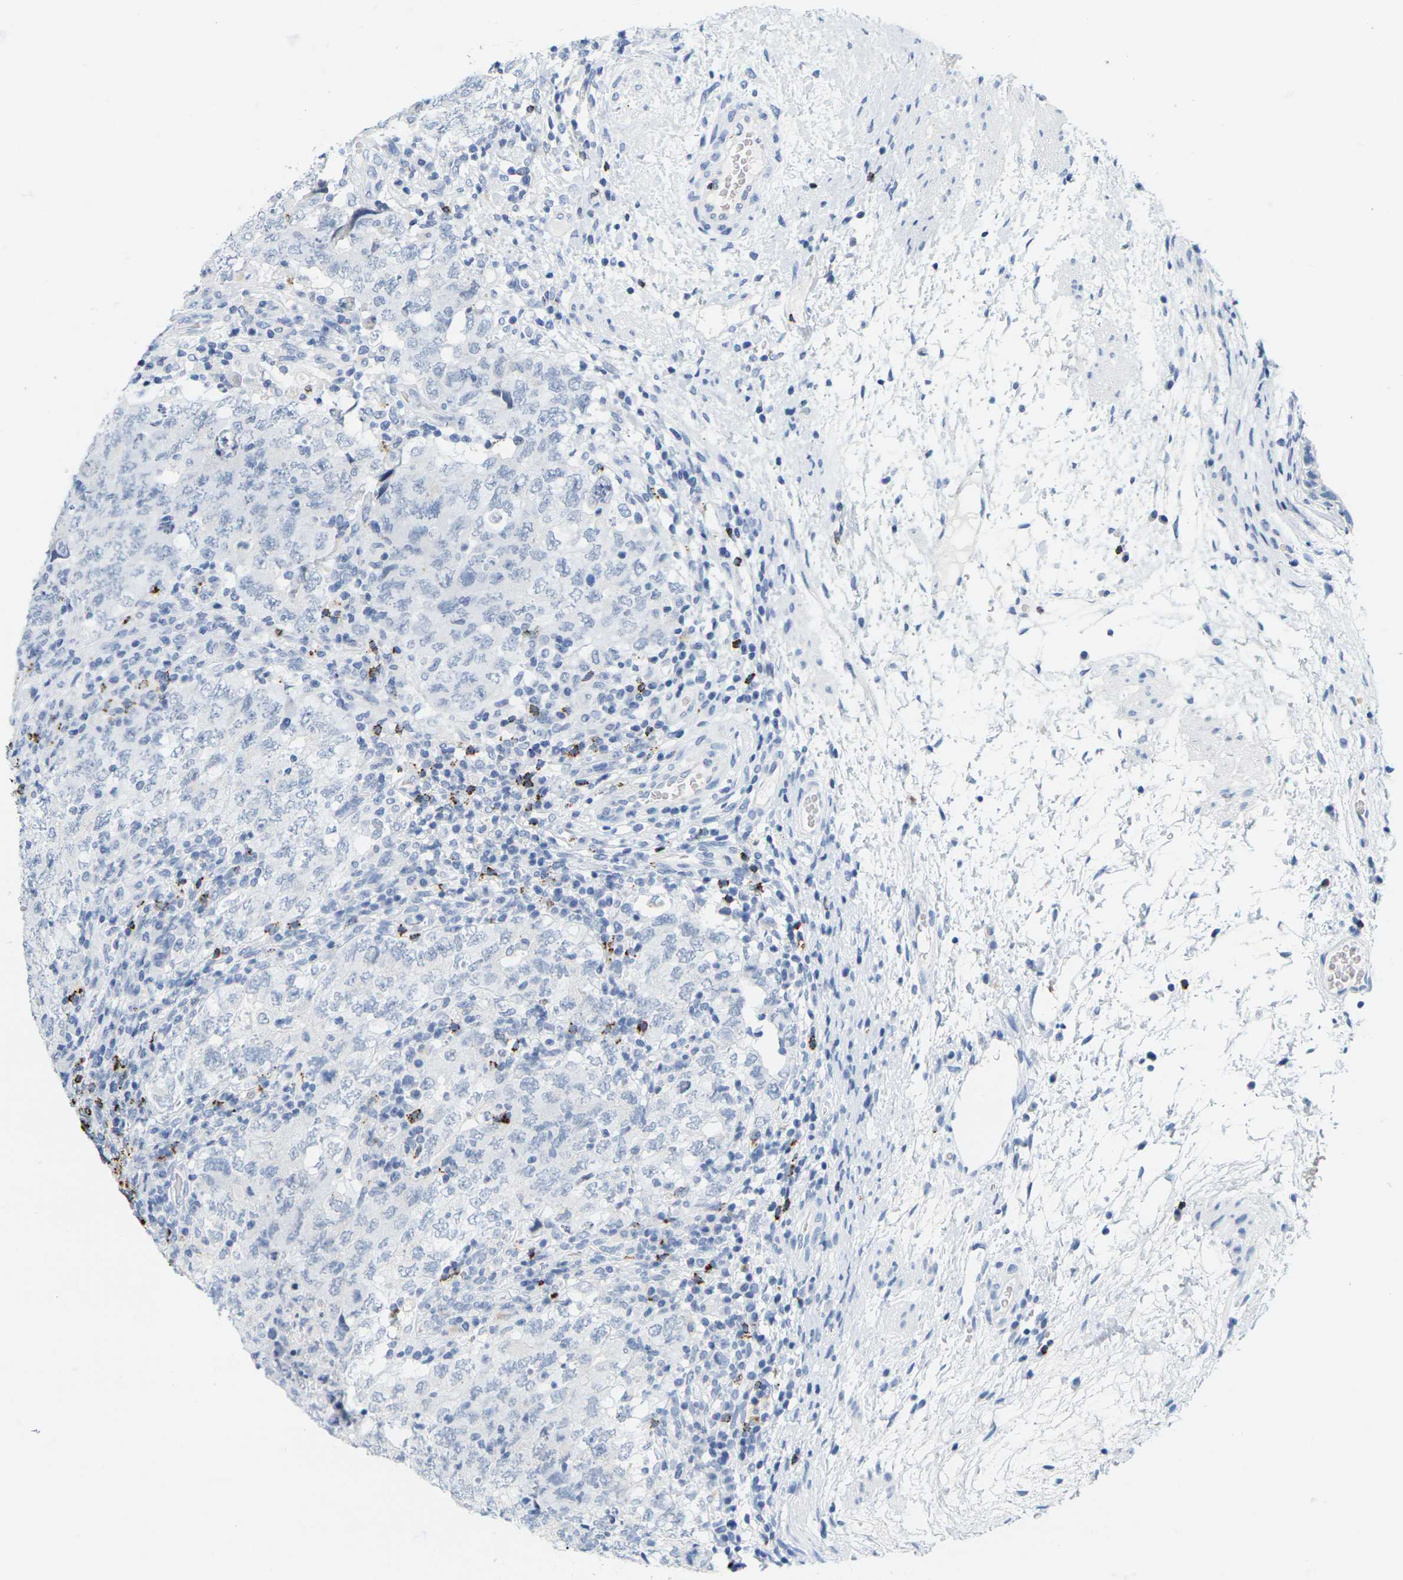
{"staining": {"intensity": "negative", "quantity": "none", "location": "none"}, "tissue": "testis cancer", "cell_type": "Tumor cells", "image_type": "cancer", "snomed": [{"axis": "morphology", "description": "Carcinoma, Embryonal, NOS"}, {"axis": "topography", "description": "Testis"}], "caption": "This is an immunohistochemistry image of human testis cancer. There is no expression in tumor cells.", "gene": "HLA-DOB", "patient": {"sex": "male", "age": 26}}